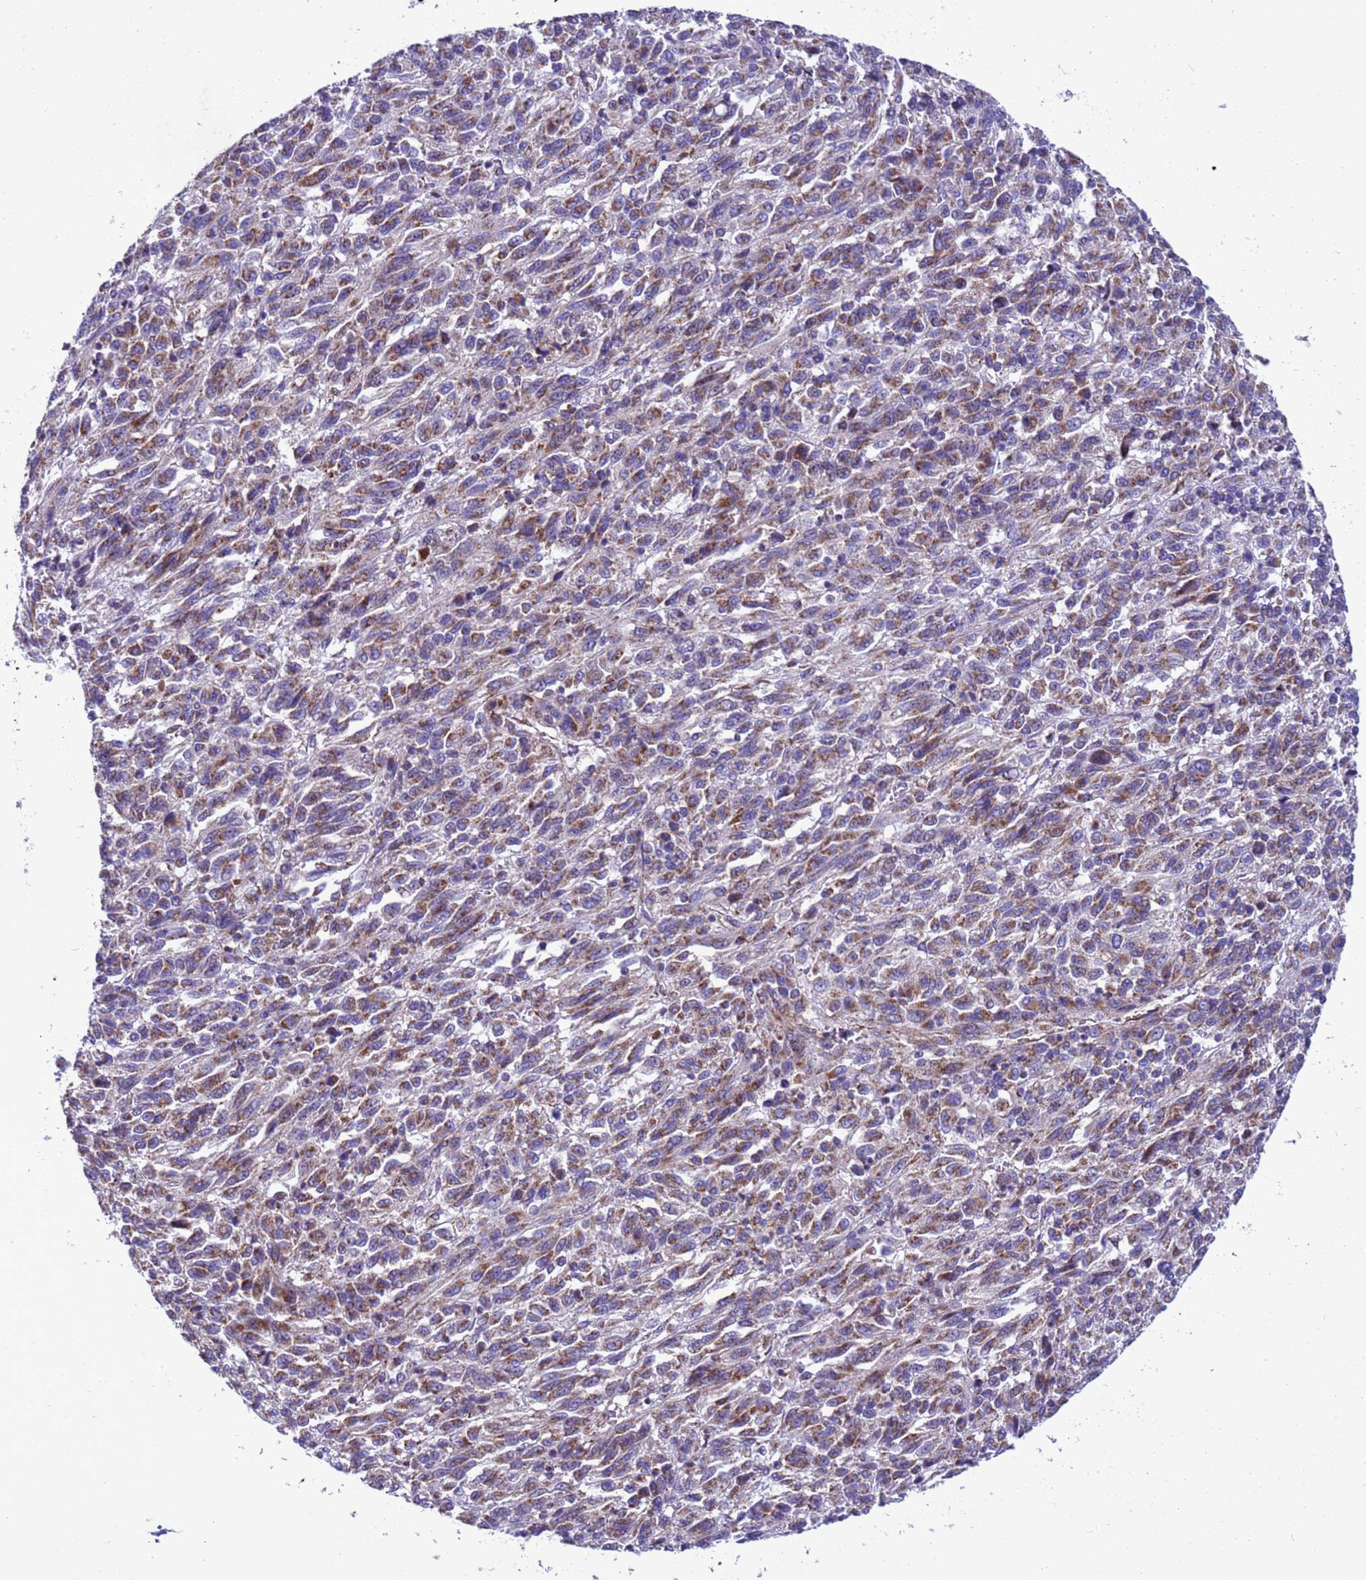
{"staining": {"intensity": "moderate", "quantity": ">75%", "location": "cytoplasmic/membranous"}, "tissue": "melanoma", "cell_type": "Tumor cells", "image_type": "cancer", "snomed": [{"axis": "morphology", "description": "Malignant melanoma, Metastatic site"}, {"axis": "topography", "description": "Lung"}], "caption": "The micrograph exhibits staining of malignant melanoma (metastatic site), revealing moderate cytoplasmic/membranous protein staining (brown color) within tumor cells. The staining was performed using DAB to visualize the protein expression in brown, while the nuclei were stained in blue with hematoxylin (Magnification: 20x).", "gene": "CCDC191", "patient": {"sex": "male", "age": 64}}